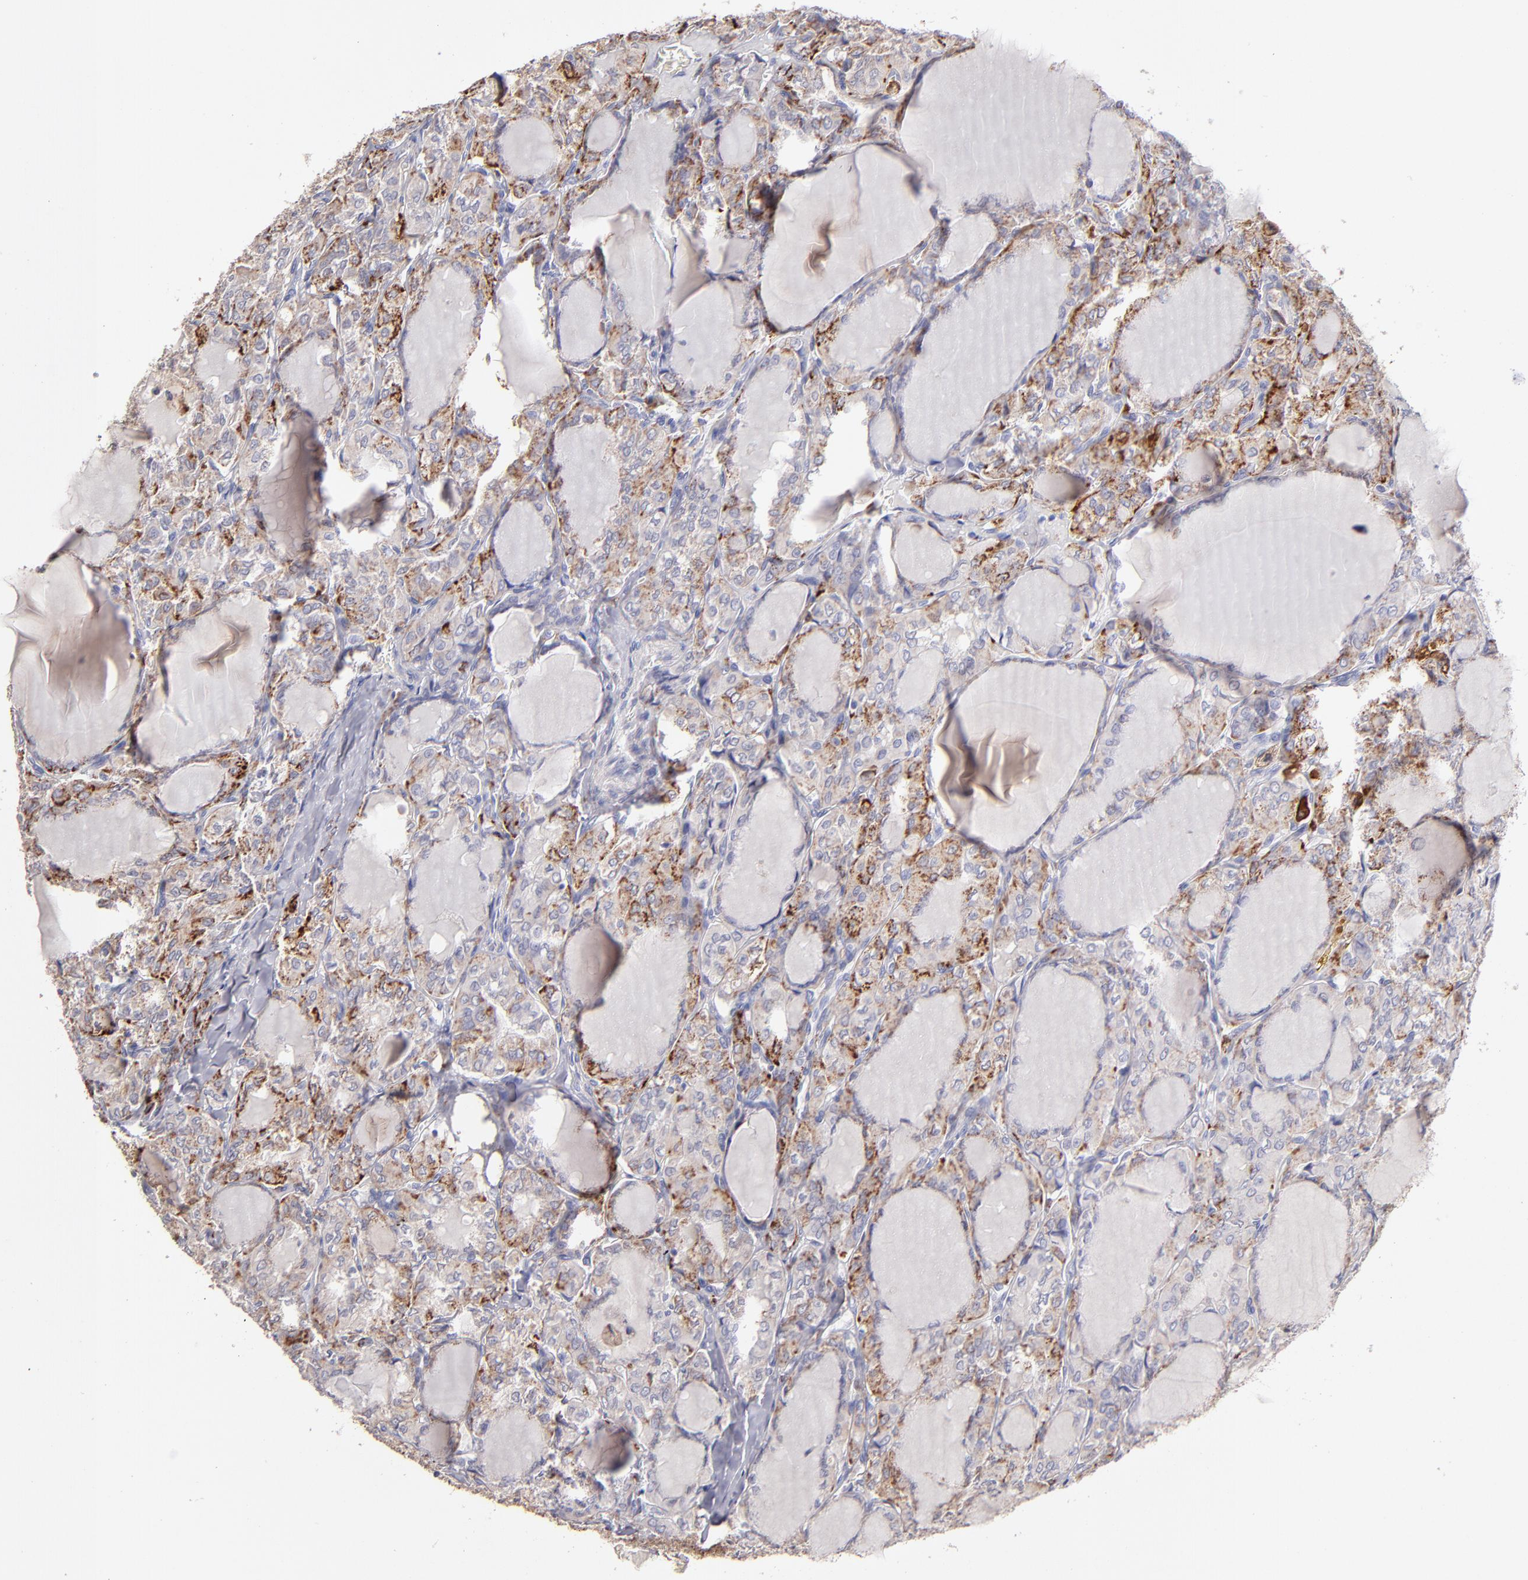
{"staining": {"intensity": "strong", "quantity": ">75%", "location": "cytoplasmic/membranous"}, "tissue": "thyroid cancer", "cell_type": "Tumor cells", "image_type": "cancer", "snomed": [{"axis": "morphology", "description": "Papillary adenocarcinoma, NOS"}, {"axis": "topography", "description": "Thyroid gland"}], "caption": "An immunohistochemistry image of neoplastic tissue is shown. Protein staining in brown shows strong cytoplasmic/membranous positivity in thyroid cancer (papillary adenocarcinoma) within tumor cells.", "gene": "GLDC", "patient": {"sex": "male", "age": 20}}